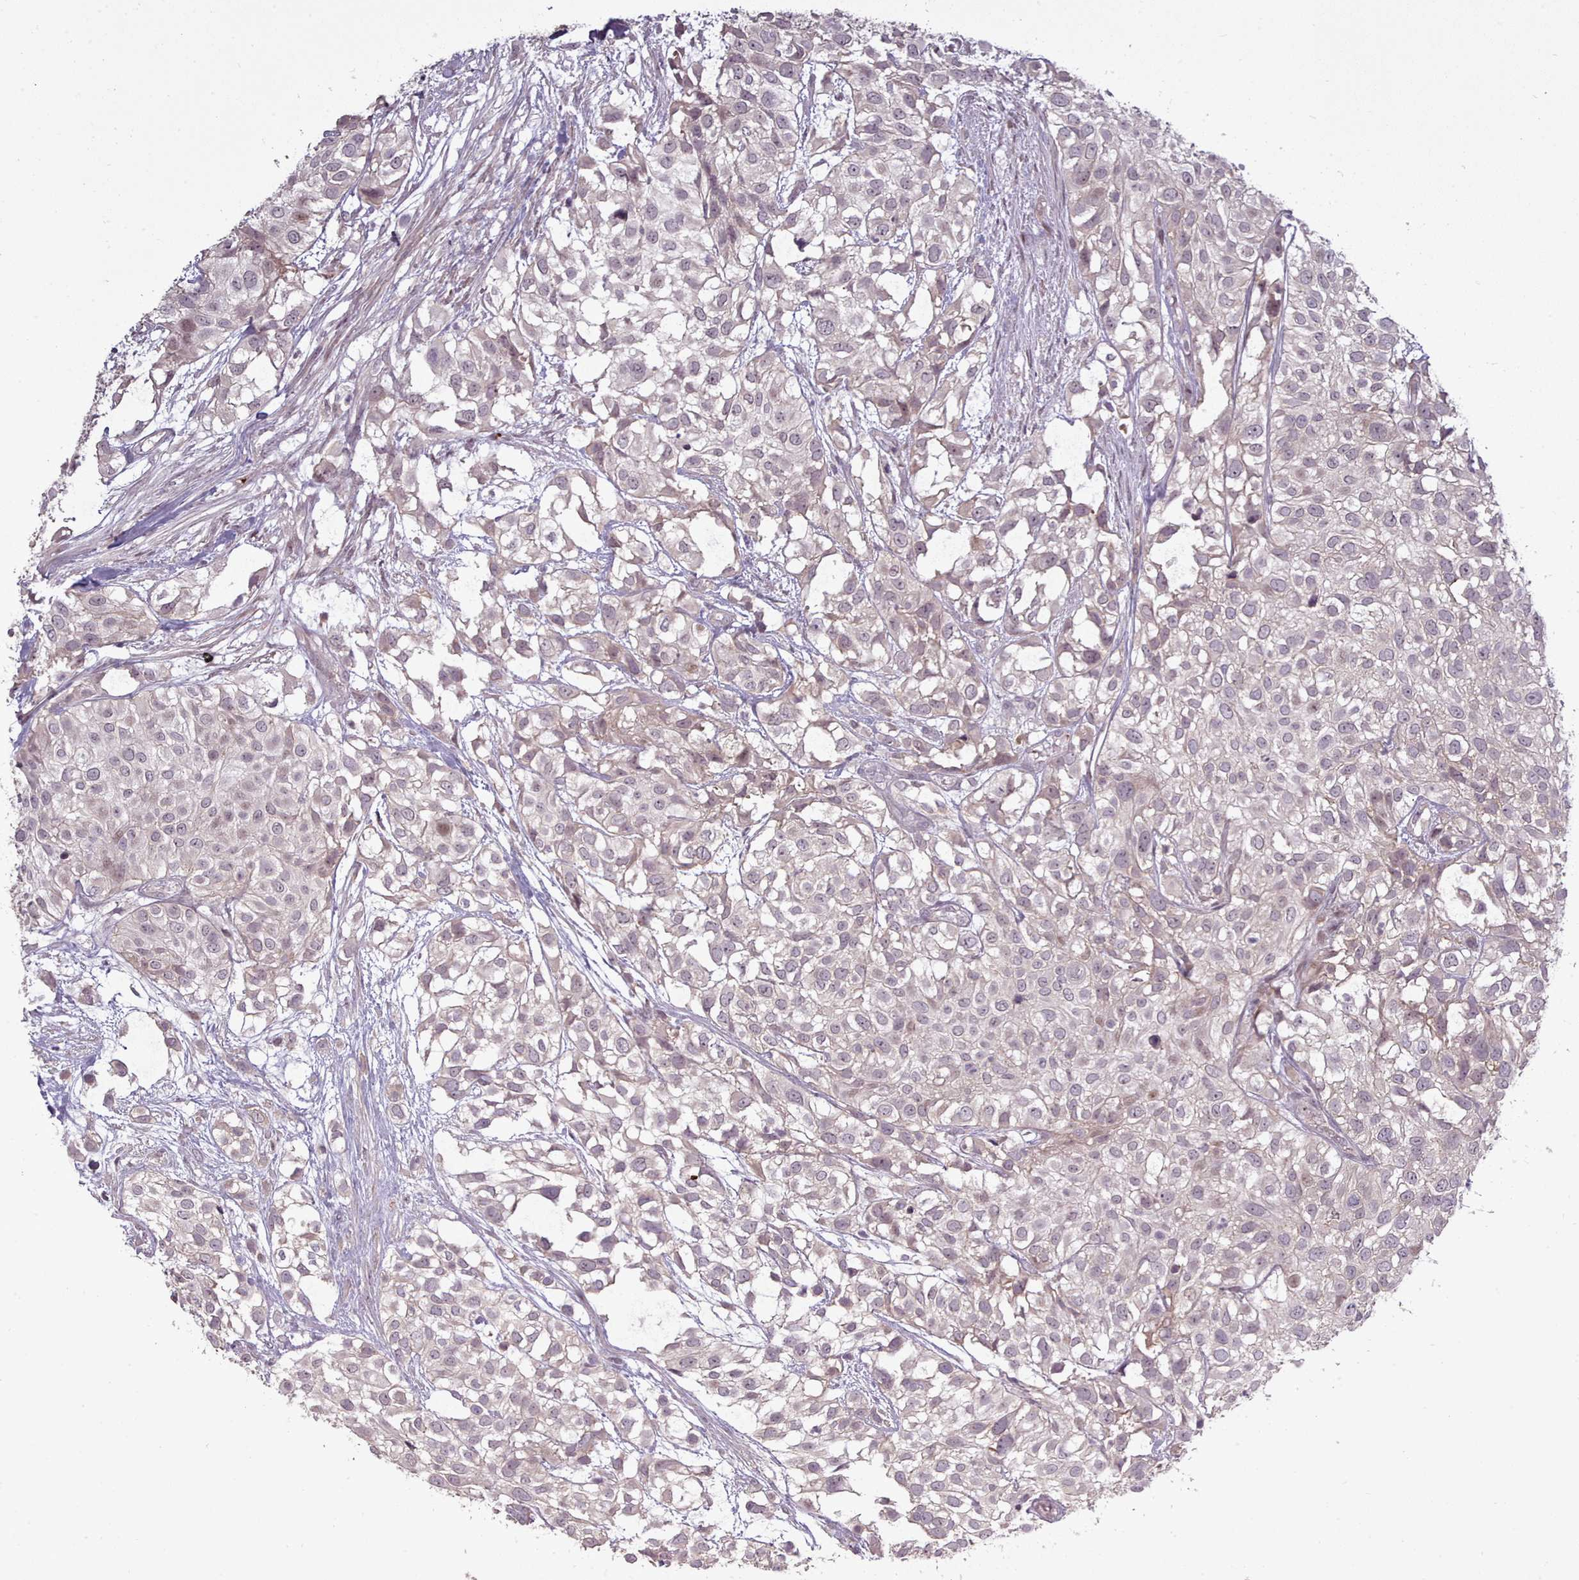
{"staining": {"intensity": "negative", "quantity": "none", "location": "none"}, "tissue": "urothelial cancer", "cell_type": "Tumor cells", "image_type": "cancer", "snomed": [{"axis": "morphology", "description": "Urothelial carcinoma, High grade"}, {"axis": "topography", "description": "Urinary bladder"}], "caption": "Histopathology image shows no protein expression in tumor cells of high-grade urothelial carcinoma tissue.", "gene": "LEFTY2", "patient": {"sex": "male", "age": 56}}